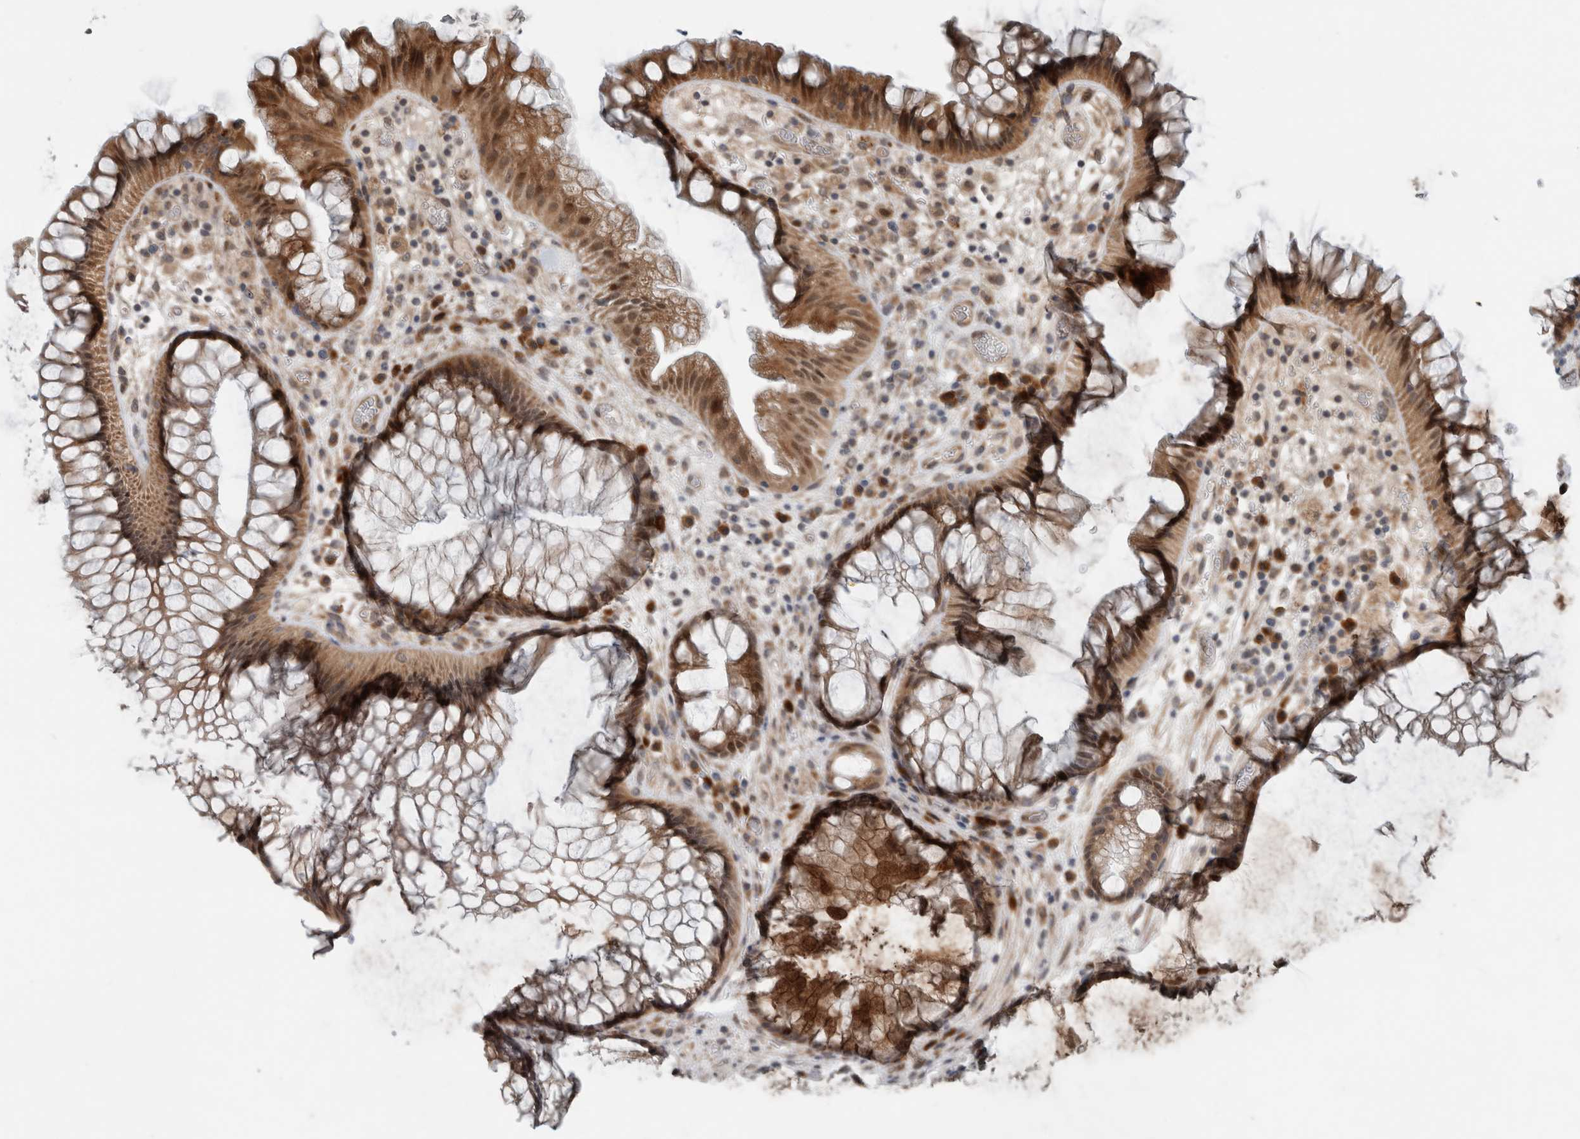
{"staining": {"intensity": "strong", "quantity": ">75%", "location": "cytoplasmic/membranous"}, "tissue": "rectum", "cell_type": "Glandular cells", "image_type": "normal", "snomed": [{"axis": "morphology", "description": "Normal tissue, NOS"}, {"axis": "topography", "description": "Rectum"}], "caption": "Protein staining reveals strong cytoplasmic/membranous expression in about >75% of glandular cells in benign rectum. (DAB IHC, brown staining for protein, blue staining for nuclei).", "gene": "GBA2", "patient": {"sex": "male", "age": 51}}